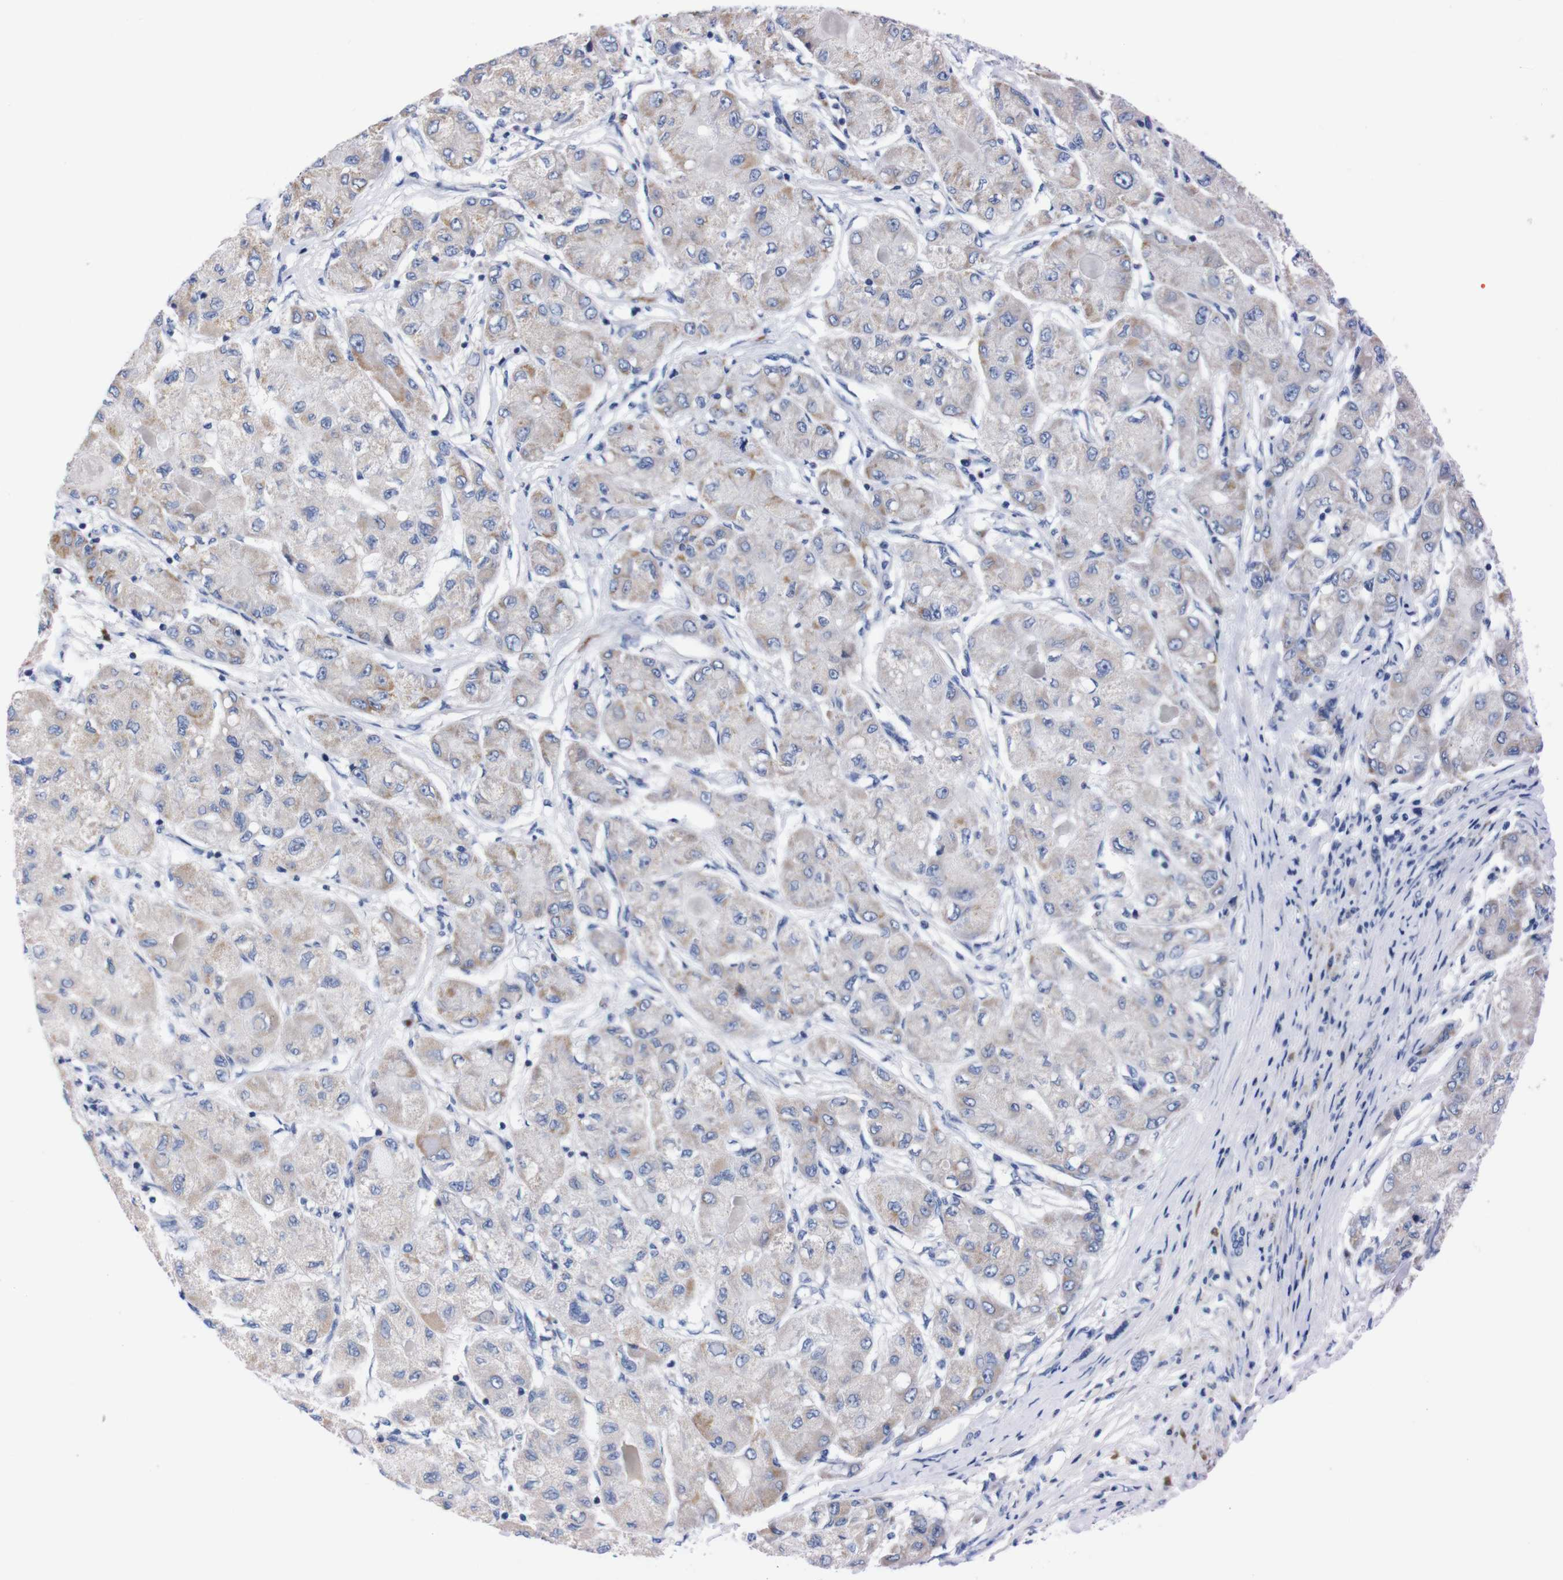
{"staining": {"intensity": "weak", "quantity": "<25%", "location": "cytoplasmic/membranous"}, "tissue": "liver cancer", "cell_type": "Tumor cells", "image_type": "cancer", "snomed": [{"axis": "morphology", "description": "Carcinoma, Hepatocellular, NOS"}, {"axis": "topography", "description": "Liver"}], "caption": "Immunohistochemical staining of human liver cancer exhibits no significant staining in tumor cells.", "gene": "FAM210A", "patient": {"sex": "male", "age": 80}}